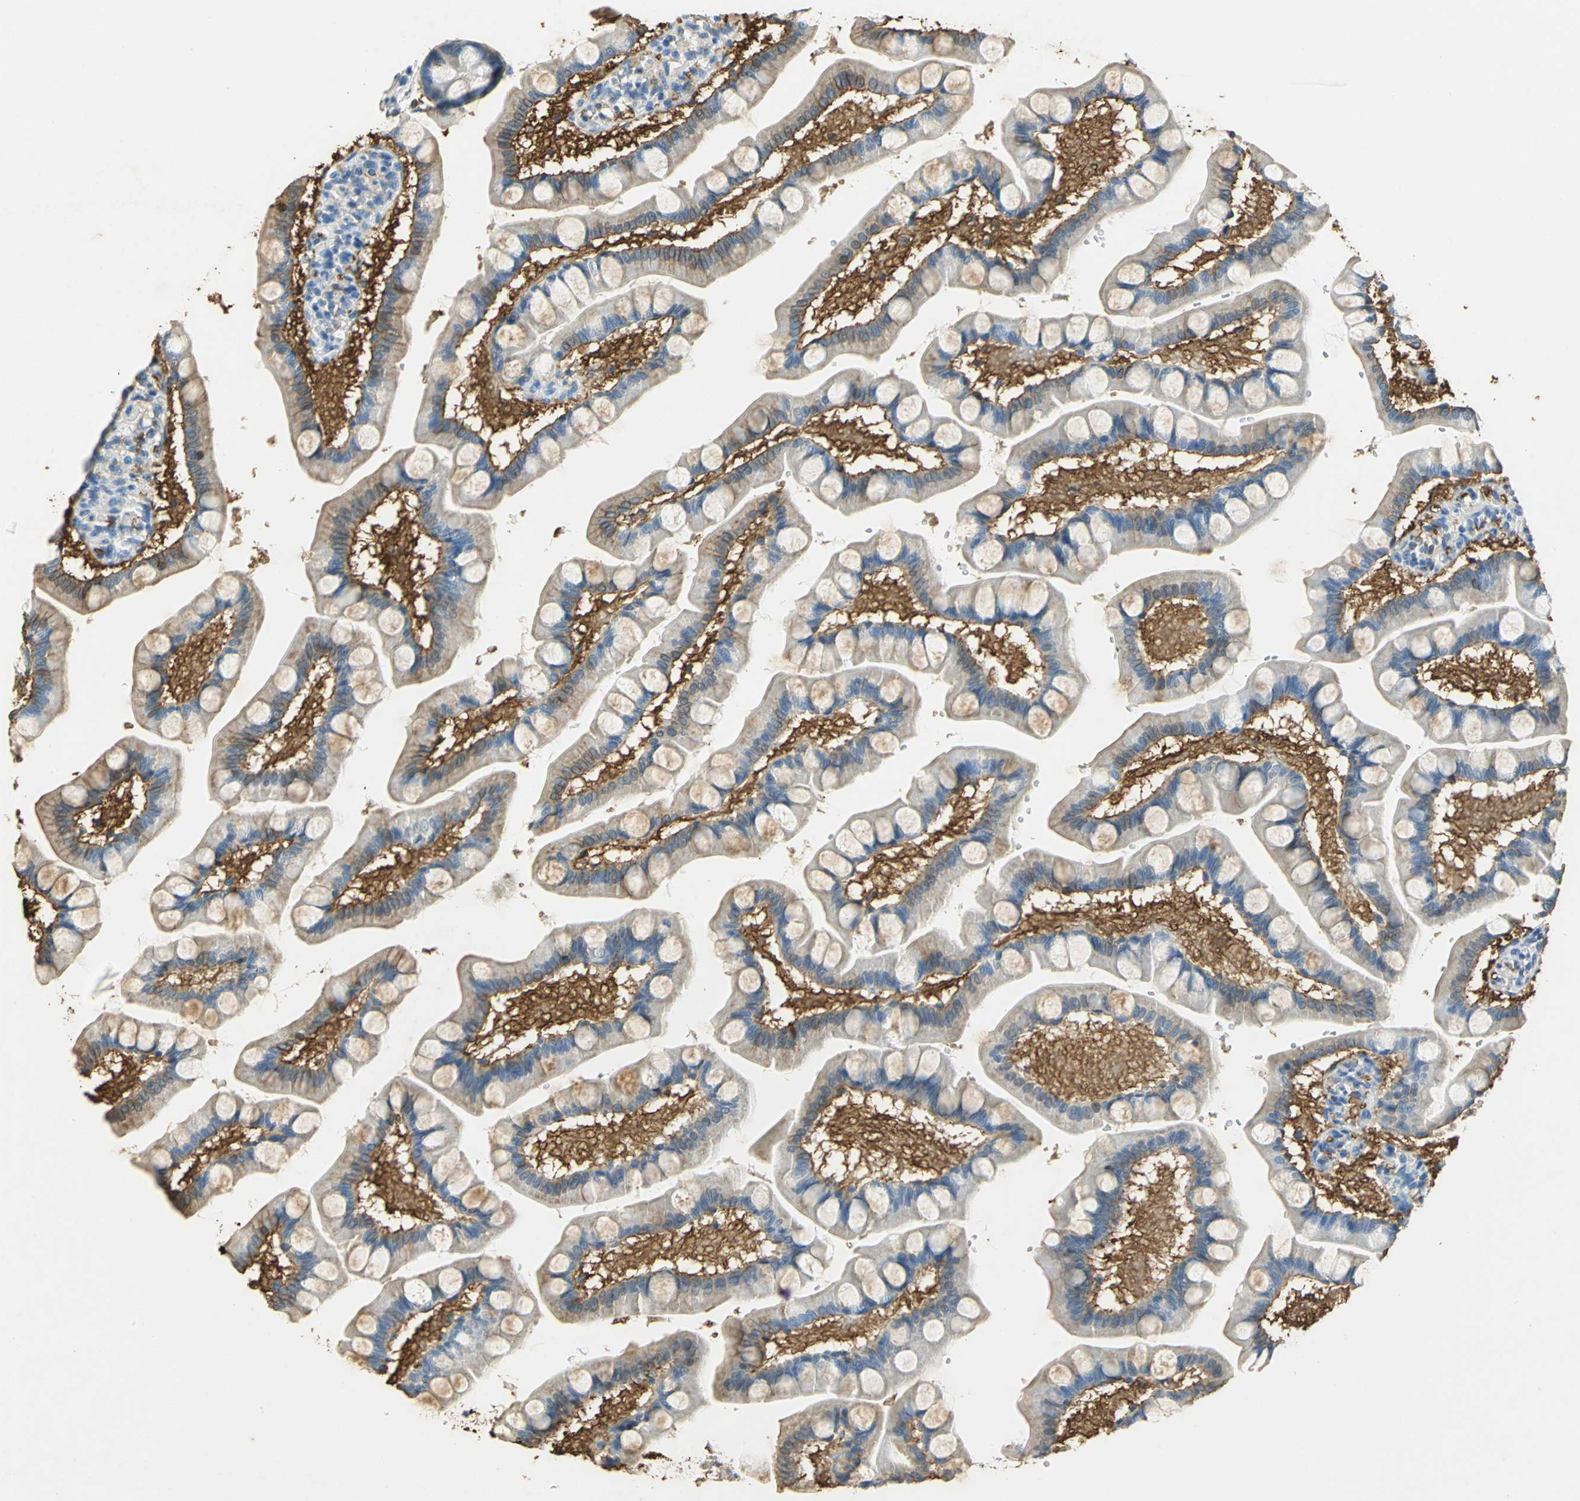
{"staining": {"intensity": "weak", "quantity": ">75%", "location": "cytoplasmic/membranous"}, "tissue": "small intestine", "cell_type": "Glandular cells", "image_type": "normal", "snomed": [{"axis": "morphology", "description": "Normal tissue, NOS"}, {"axis": "topography", "description": "Small intestine"}], "caption": "Small intestine stained with immunohistochemistry reveals weak cytoplasmic/membranous expression in approximately >75% of glandular cells. (brown staining indicates protein expression, while blue staining denotes nuclei).", "gene": "ANXA4", "patient": {"sex": "male", "age": 41}}